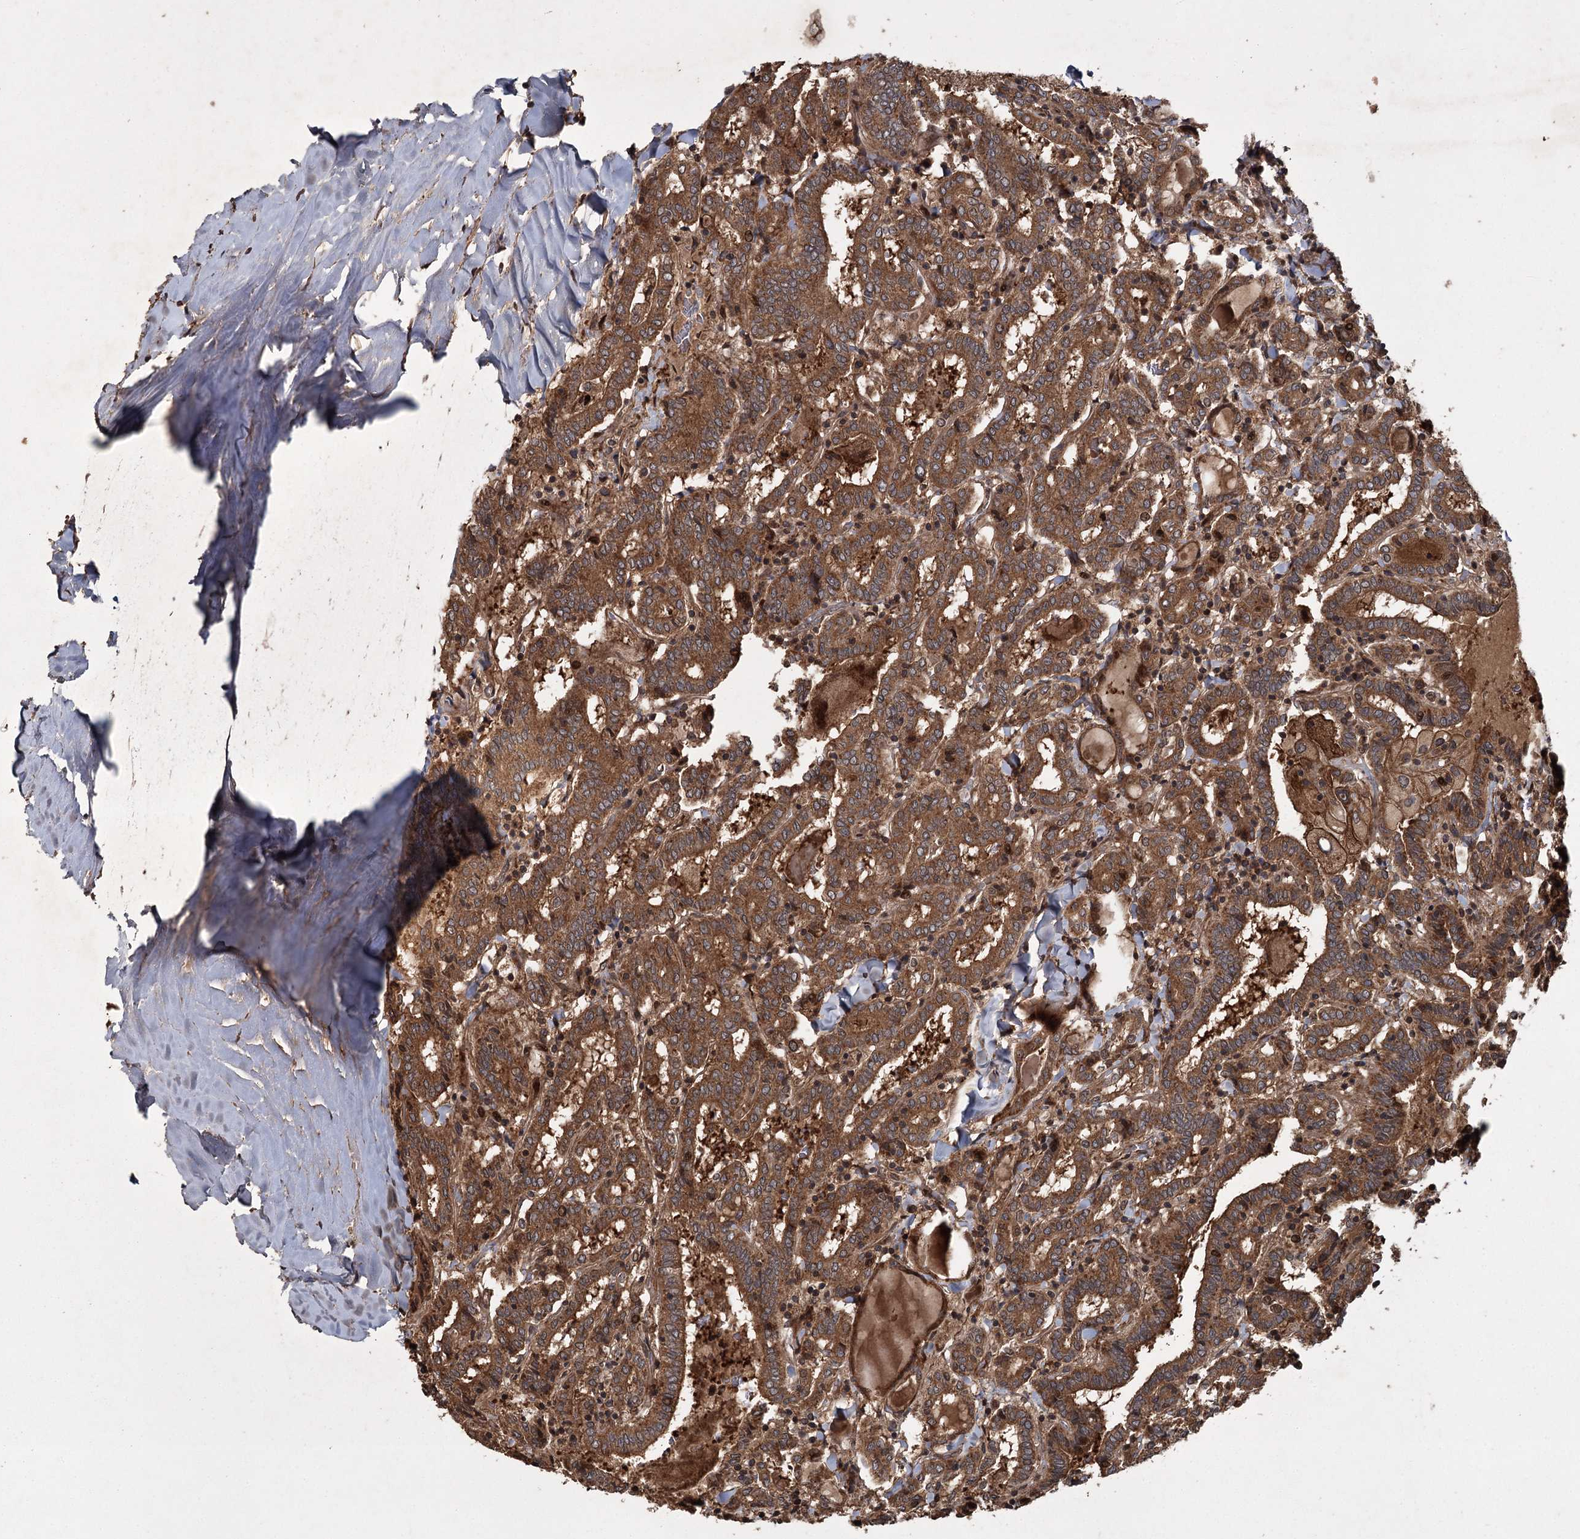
{"staining": {"intensity": "strong", "quantity": ">75%", "location": "cytoplasmic/membranous"}, "tissue": "thyroid cancer", "cell_type": "Tumor cells", "image_type": "cancer", "snomed": [{"axis": "morphology", "description": "Papillary adenocarcinoma, NOS"}, {"axis": "topography", "description": "Thyroid gland"}], "caption": "High-magnification brightfield microscopy of thyroid cancer stained with DAB (3,3'-diaminobenzidine) (brown) and counterstained with hematoxylin (blue). tumor cells exhibit strong cytoplasmic/membranous positivity is appreciated in approximately>75% of cells.", "gene": "RPAP3", "patient": {"sex": "female", "age": 72}}